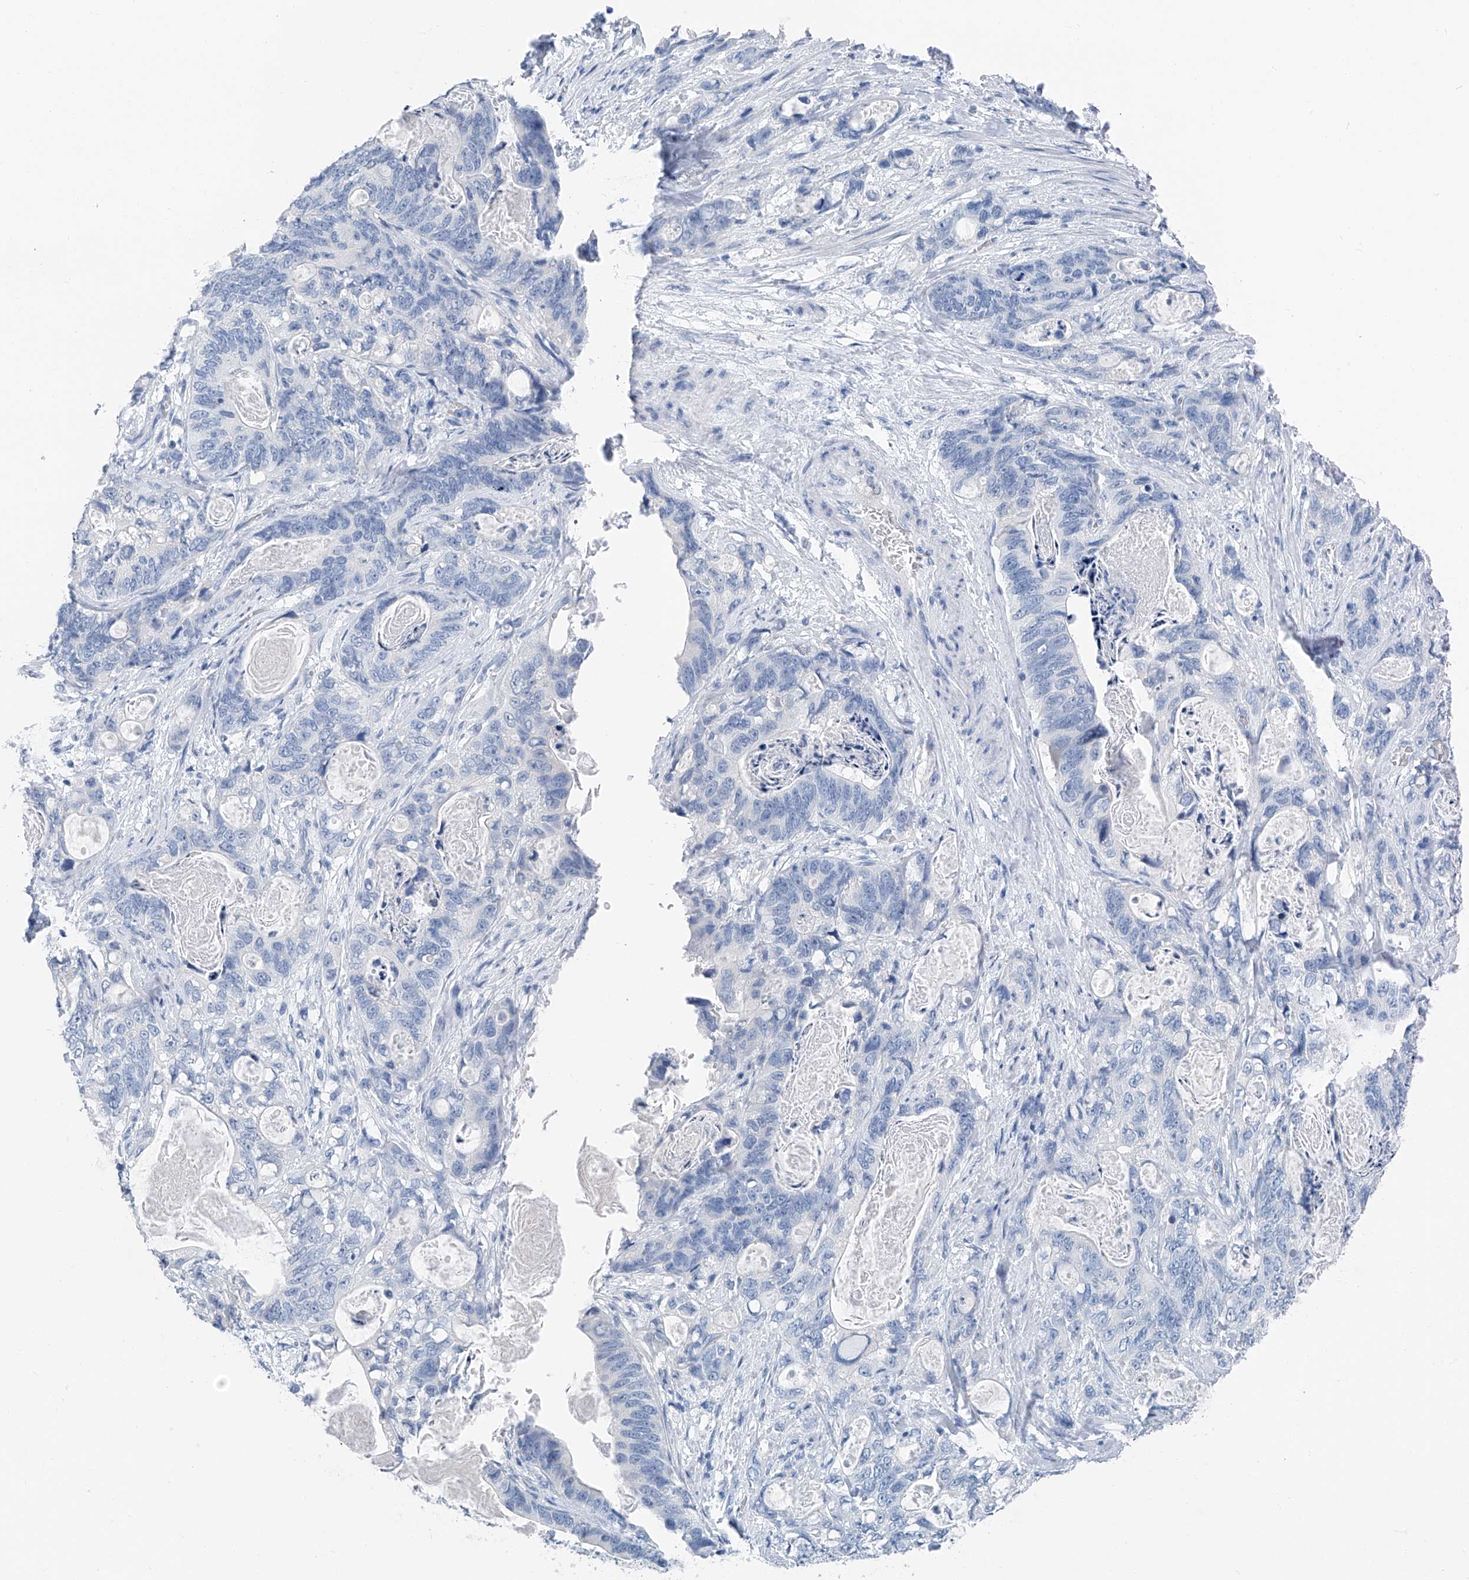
{"staining": {"intensity": "negative", "quantity": "none", "location": "none"}, "tissue": "stomach cancer", "cell_type": "Tumor cells", "image_type": "cancer", "snomed": [{"axis": "morphology", "description": "Normal tissue, NOS"}, {"axis": "morphology", "description": "Adenocarcinoma, NOS"}, {"axis": "topography", "description": "Stomach"}], "caption": "Immunohistochemistry (IHC) histopathology image of human stomach adenocarcinoma stained for a protein (brown), which demonstrates no staining in tumor cells.", "gene": "CYP2A7", "patient": {"sex": "female", "age": 89}}